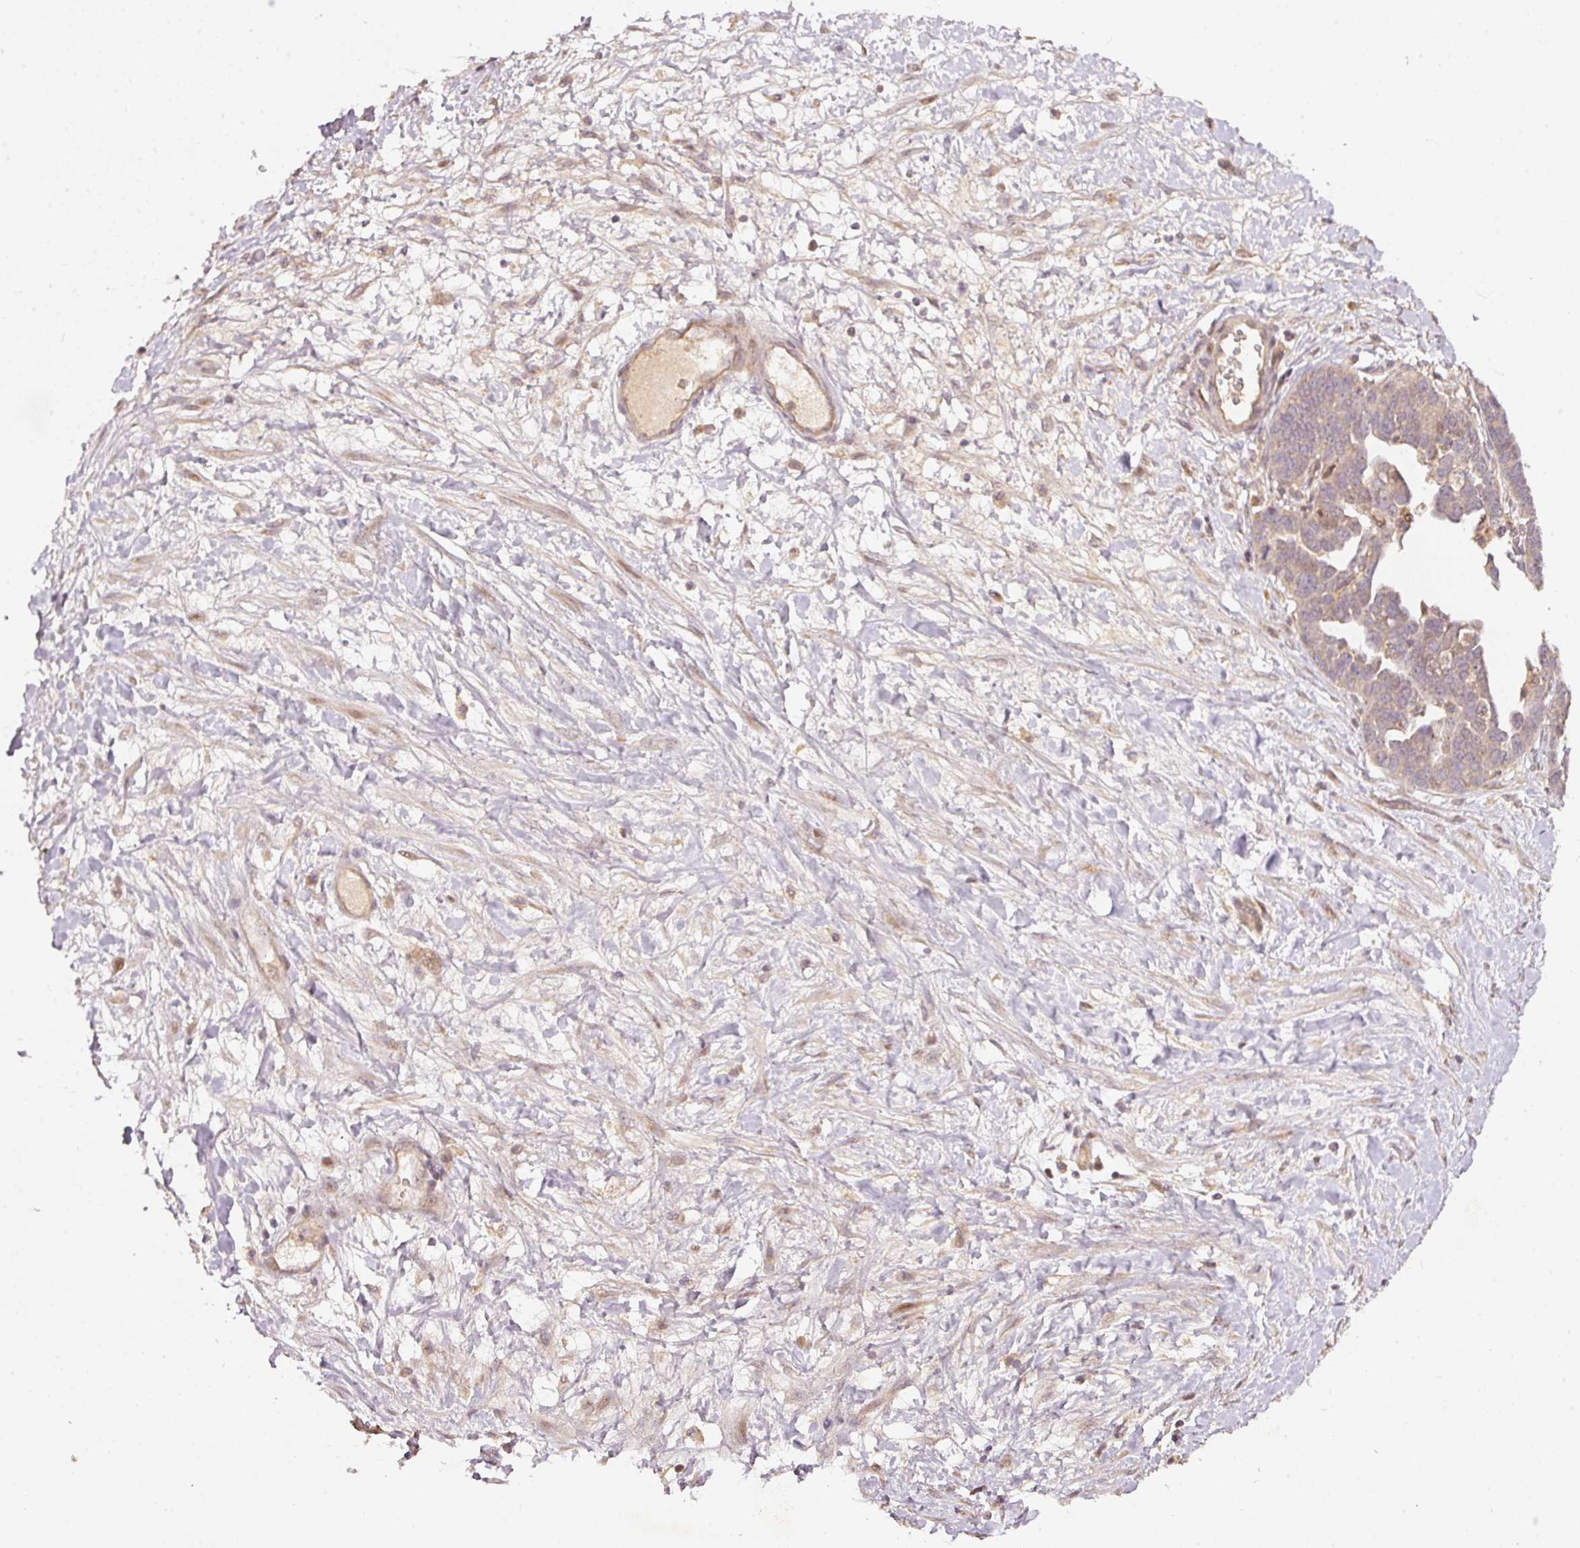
{"staining": {"intensity": "weak", "quantity": "<25%", "location": "cytoplasmic/membranous"}, "tissue": "ovarian cancer", "cell_type": "Tumor cells", "image_type": "cancer", "snomed": [{"axis": "morphology", "description": "Cystadenocarcinoma, serous, NOS"}, {"axis": "topography", "description": "Ovary"}], "caption": "Immunohistochemical staining of human serous cystadenocarcinoma (ovarian) shows no significant positivity in tumor cells.", "gene": "PCDHB1", "patient": {"sex": "female", "age": 54}}